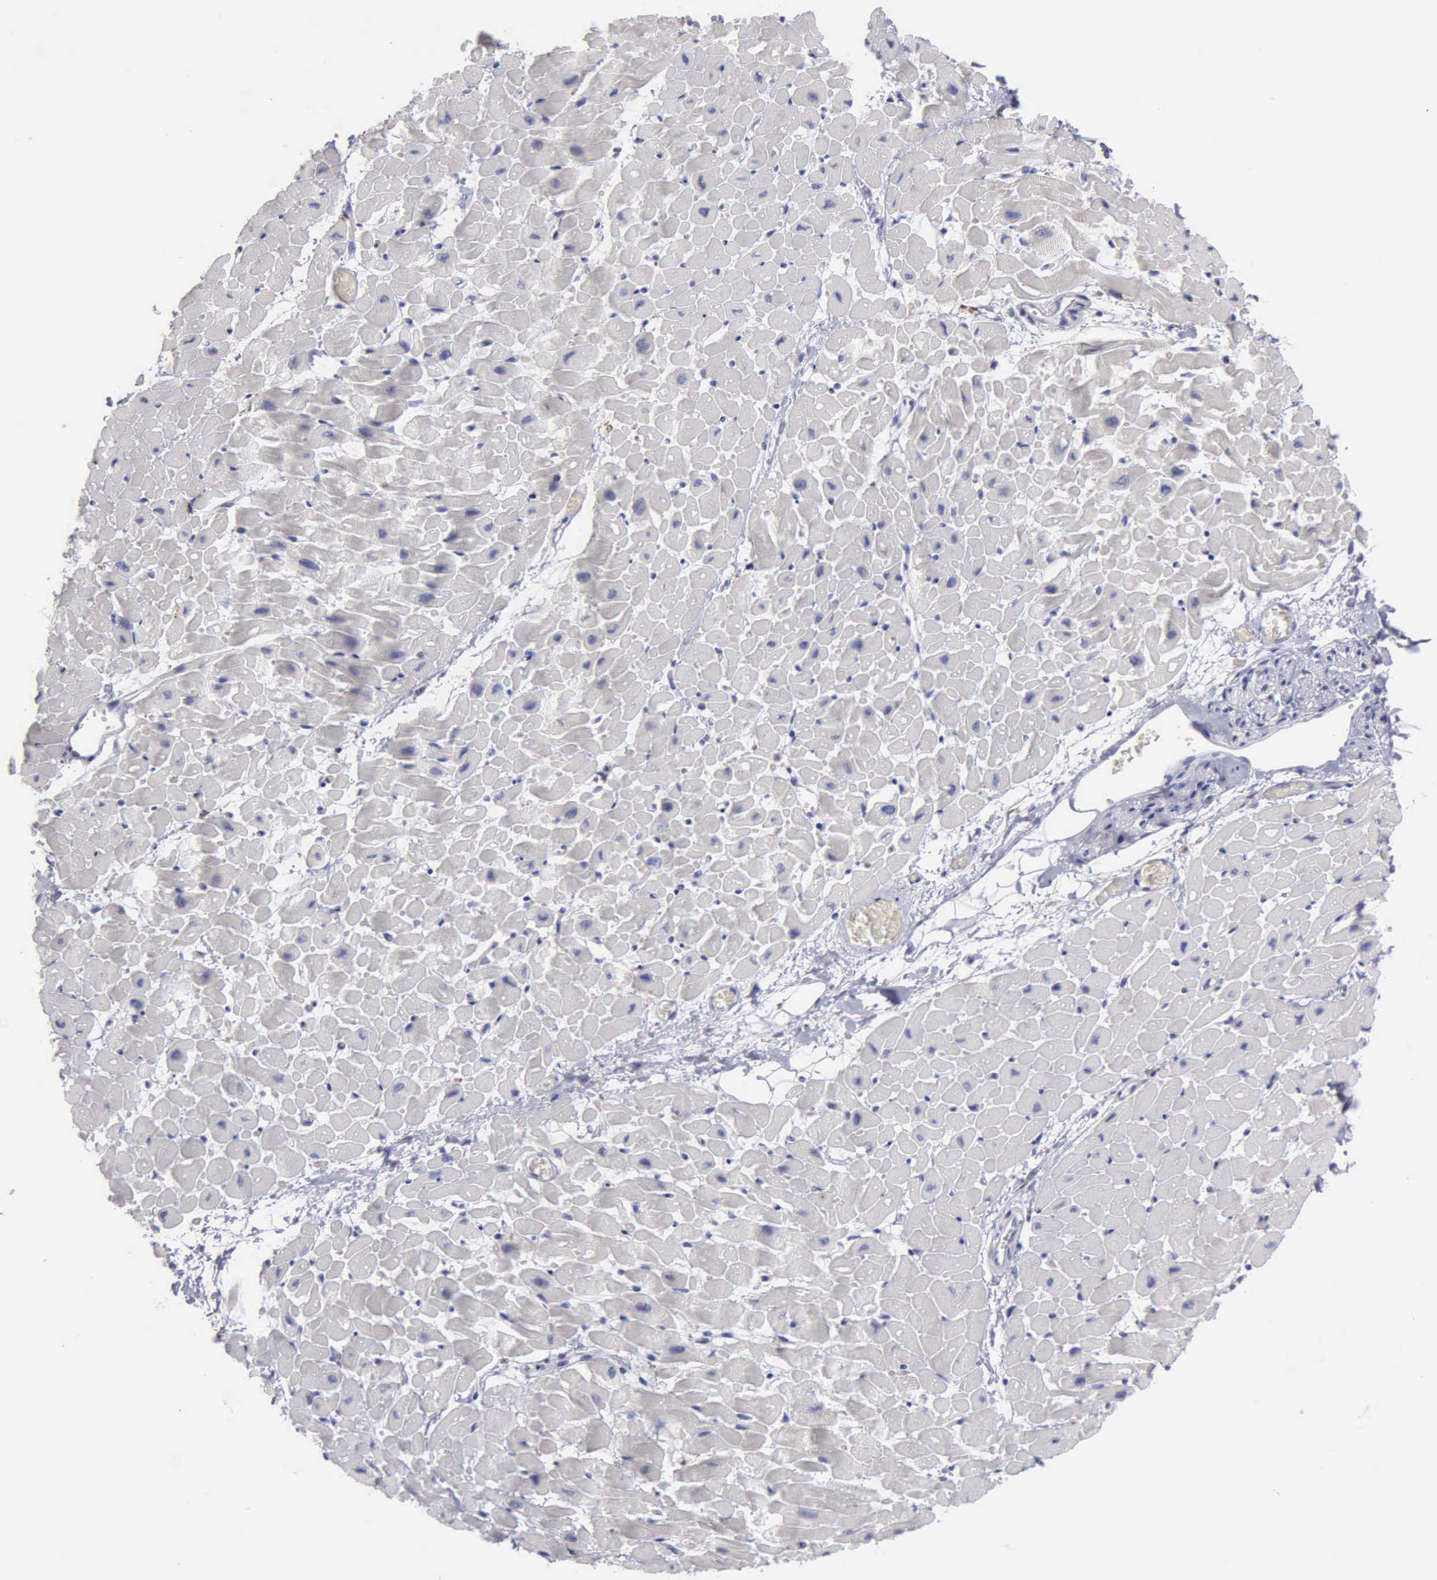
{"staining": {"intensity": "negative", "quantity": "none", "location": "none"}, "tissue": "heart muscle", "cell_type": "Cardiomyocytes", "image_type": "normal", "snomed": [{"axis": "morphology", "description": "Normal tissue, NOS"}, {"axis": "topography", "description": "Heart"}], "caption": "High magnification brightfield microscopy of benign heart muscle stained with DAB (3,3'-diaminobenzidine) (brown) and counterstained with hematoxylin (blue): cardiomyocytes show no significant staining. The staining is performed using DAB brown chromogen with nuclei counter-stained in using hematoxylin.", "gene": "TYRP1", "patient": {"sex": "male", "age": 45}}